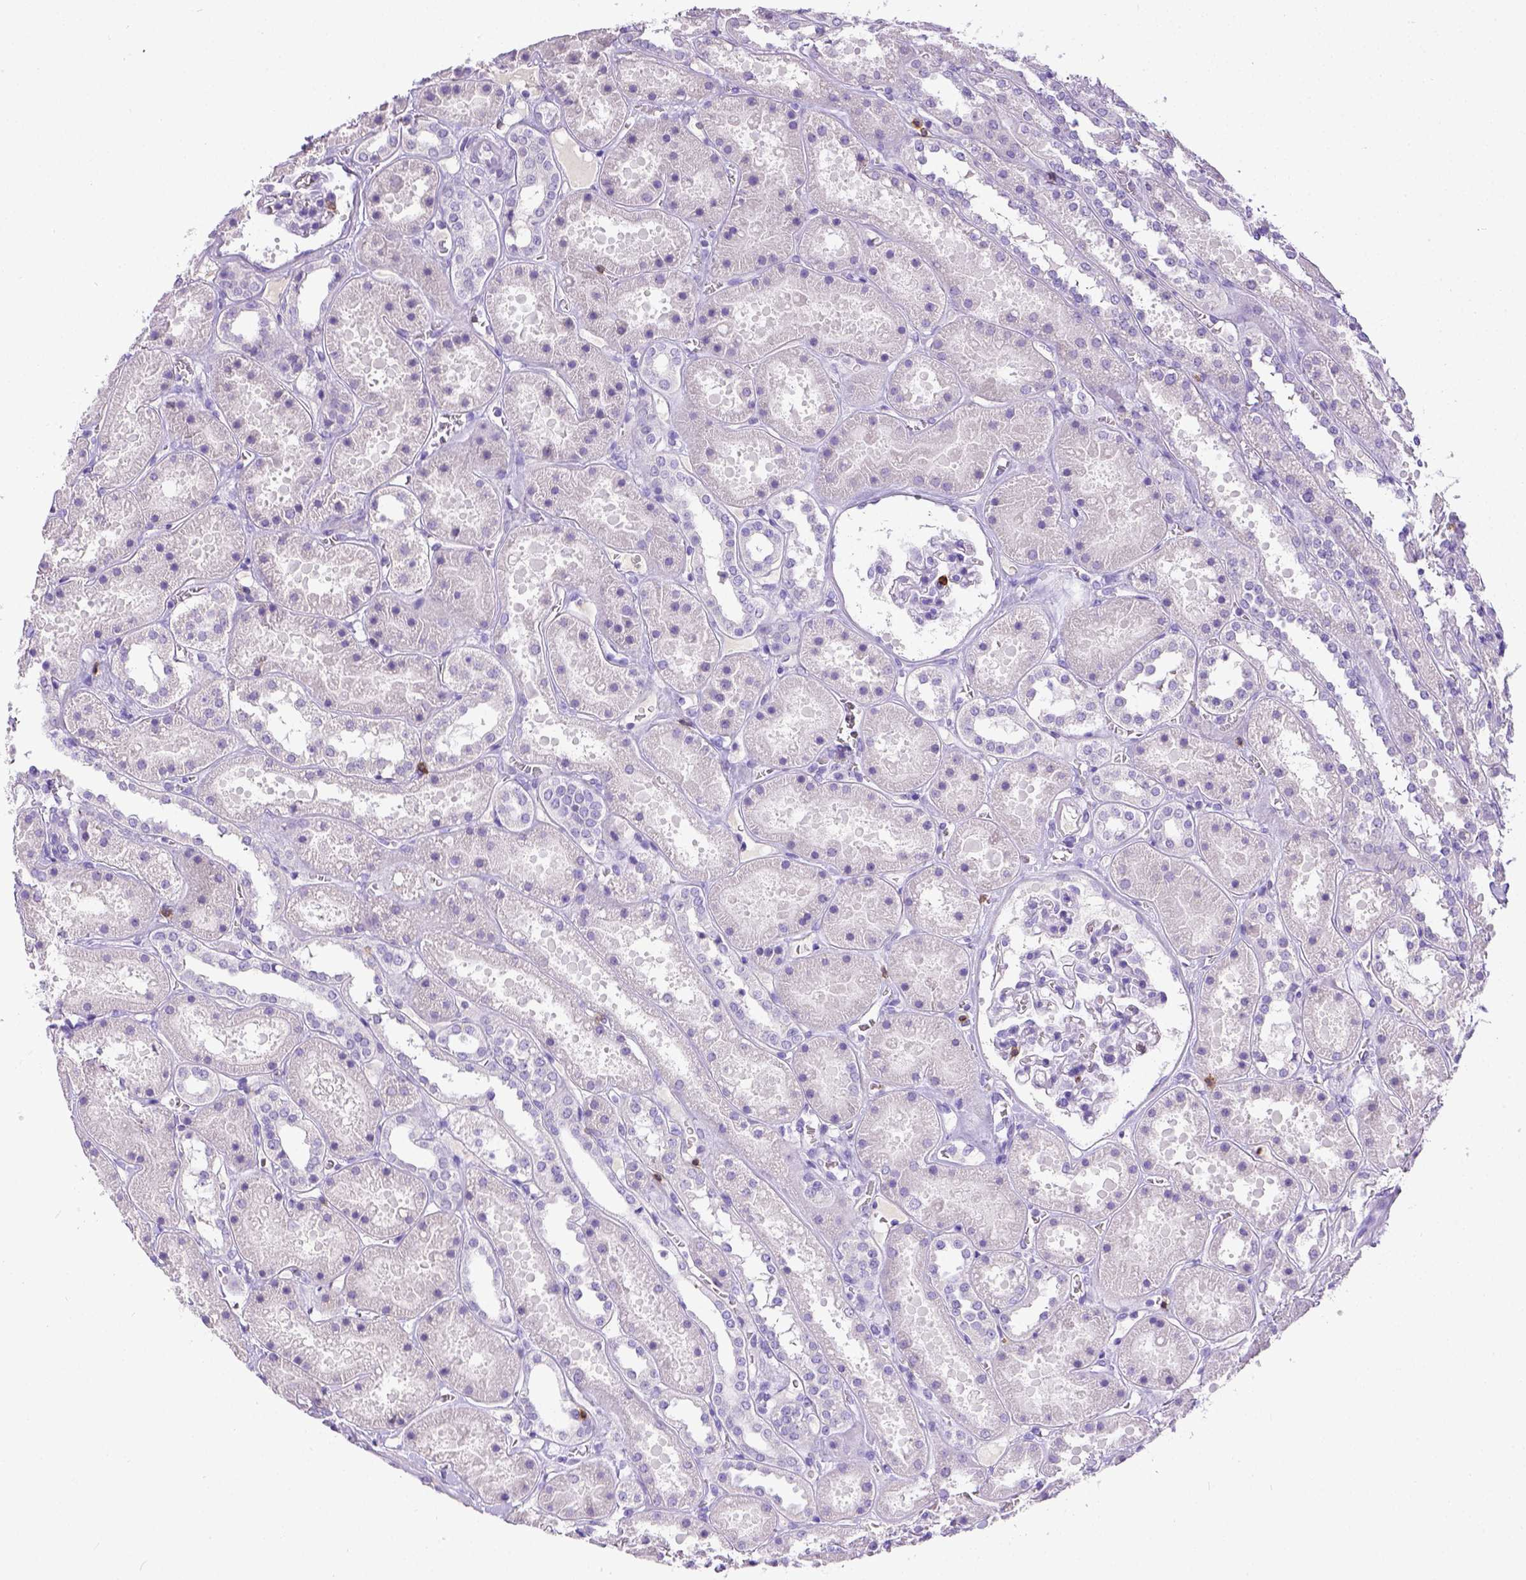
{"staining": {"intensity": "negative", "quantity": "none", "location": "none"}, "tissue": "kidney", "cell_type": "Cells in glomeruli", "image_type": "normal", "snomed": [{"axis": "morphology", "description": "Normal tissue, NOS"}, {"axis": "topography", "description": "Kidney"}], "caption": "The immunohistochemistry (IHC) histopathology image has no significant staining in cells in glomeruli of kidney.", "gene": "CD3E", "patient": {"sex": "female", "age": 41}}